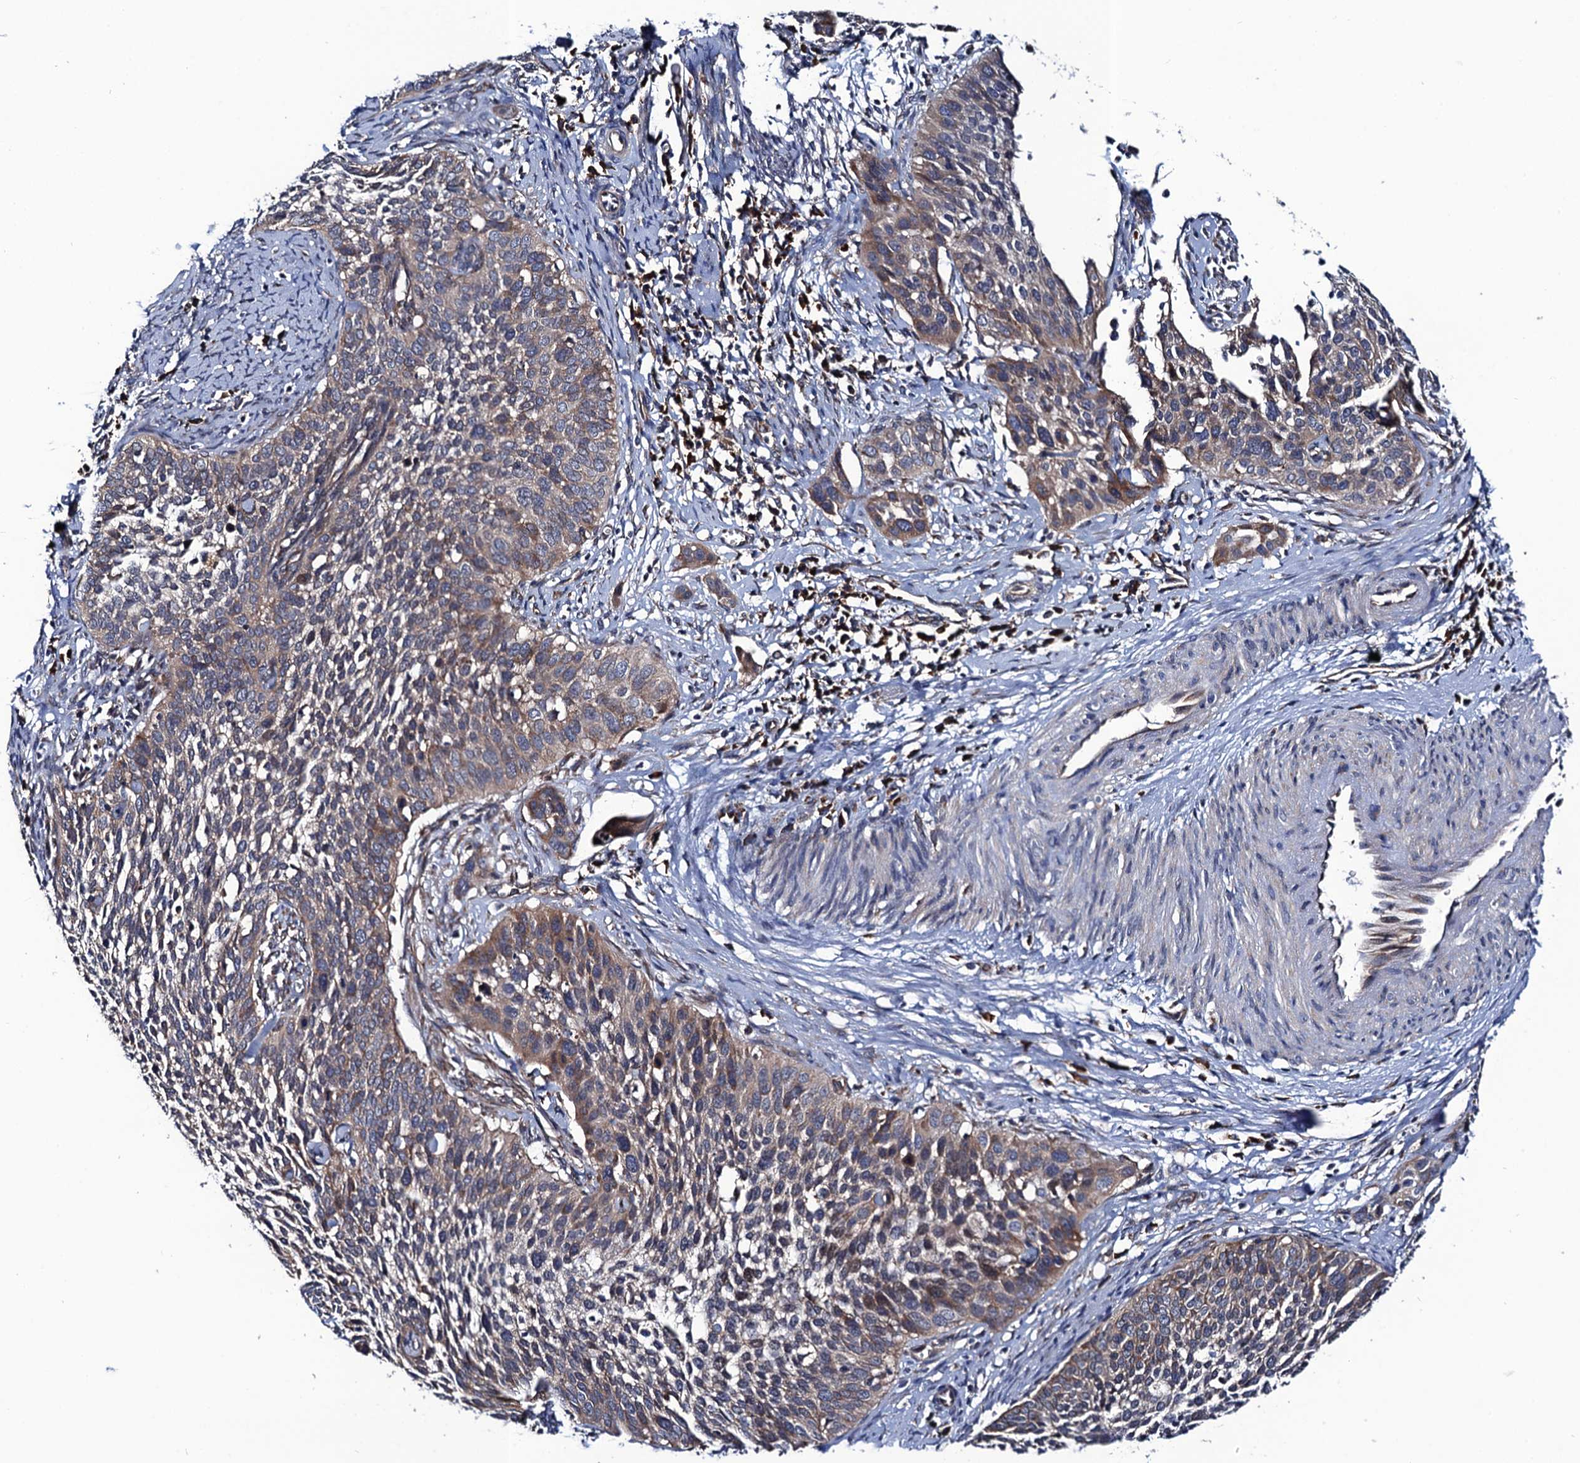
{"staining": {"intensity": "moderate", "quantity": "<25%", "location": "cytoplasmic/membranous"}, "tissue": "cervical cancer", "cell_type": "Tumor cells", "image_type": "cancer", "snomed": [{"axis": "morphology", "description": "Squamous cell carcinoma, NOS"}, {"axis": "topography", "description": "Cervix"}], "caption": "This micrograph demonstrates immunohistochemistry staining of squamous cell carcinoma (cervical), with low moderate cytoplasmic/membranous positivity in about <25% of tumor cells.", "gene": "PGLS", "patient": {"sex": "female", "age": 34}}